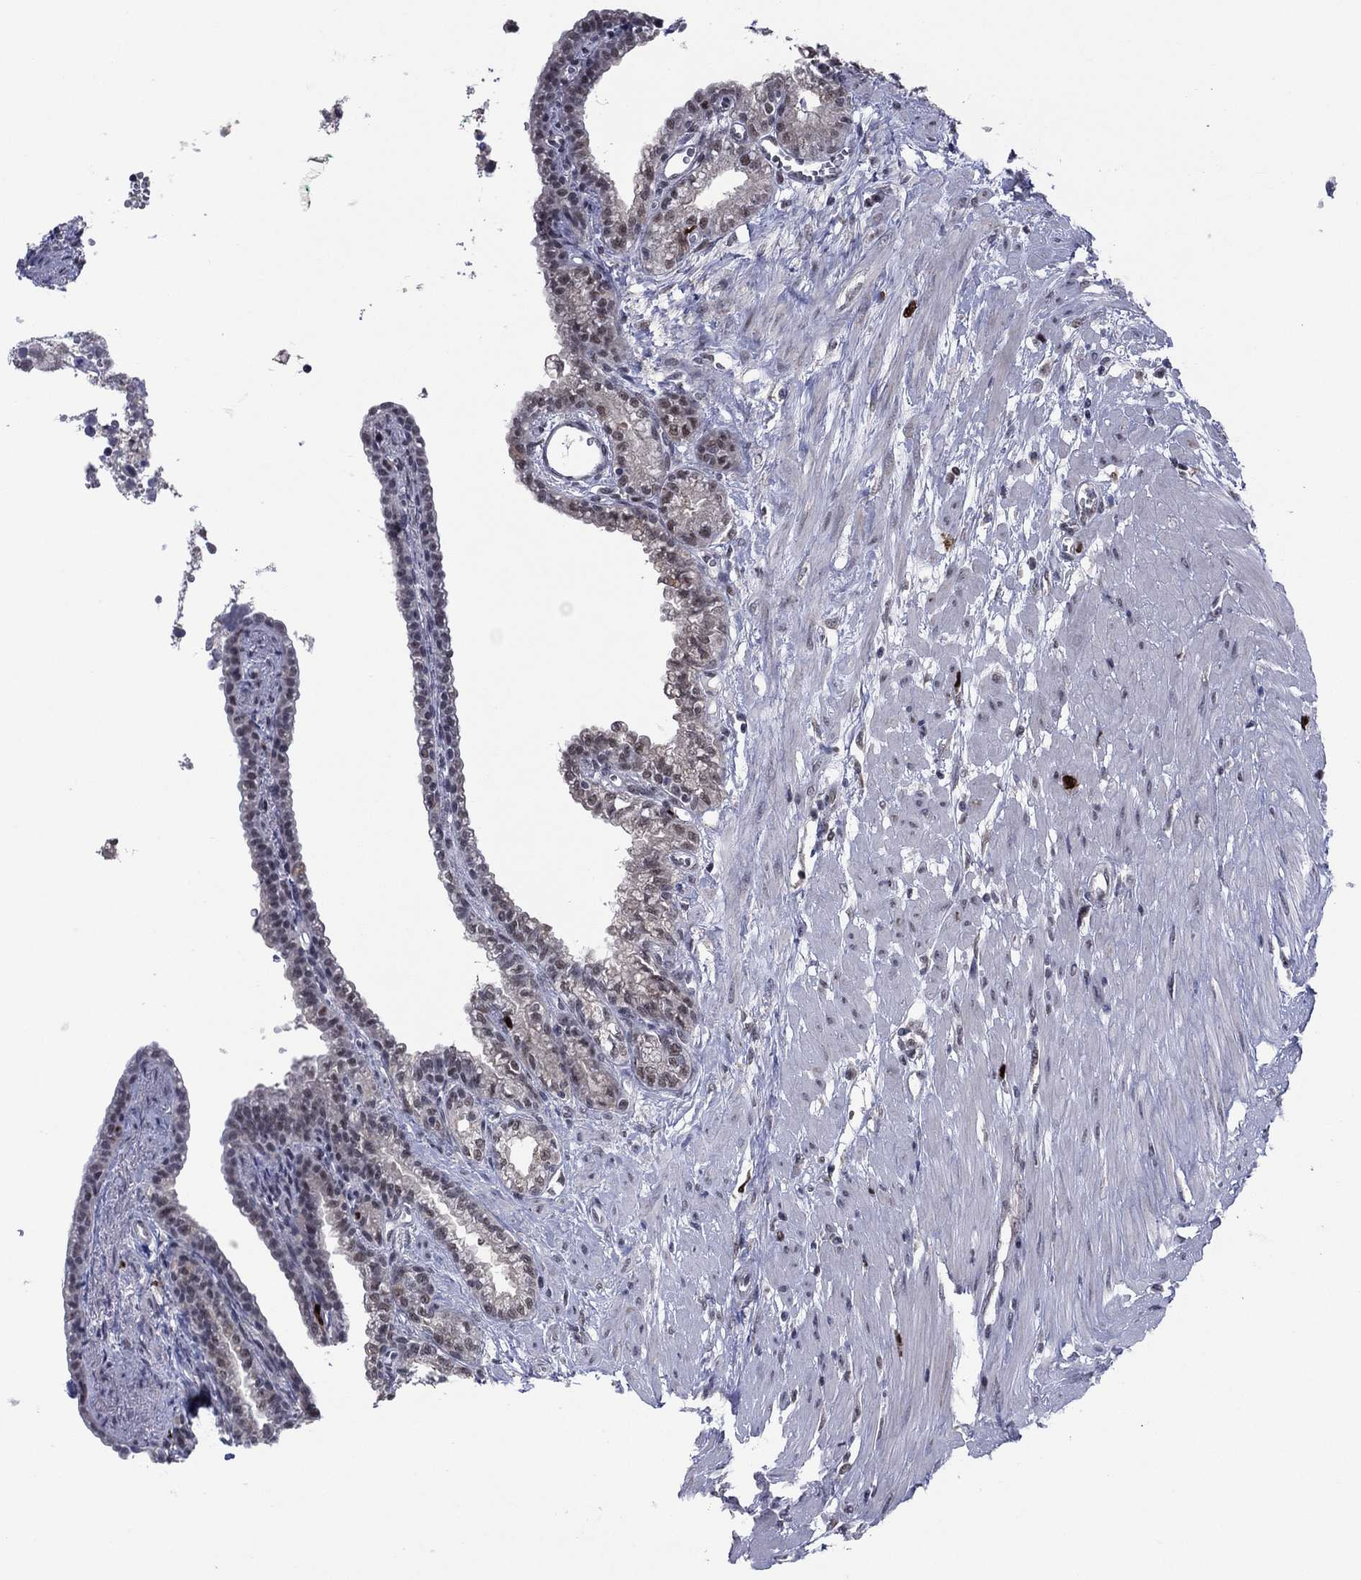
{"staining": {"intensity": "weak", "quantity": "<25%", "location": "cytoplasmic/membranous"}, "tissue": "seminal vesicle", "cell_type": "Glandular cells", "image_type": "normal", "snomed": [{"axis": "morphology", "description": "Normal tissue, NOS"}, {"axis": "morphology", "description": "Urothelial carcinoma, NOS"}, {"axis": "topography", "description": "Urinary bladder"}, {"axis": "topography", "description": "Seminal veicle"}], "caption": "Human seminal vesicle stained for a protein using IHC exhibits no positivity in glandular cells.", "gene": "CDCA5", "patient": {"sex": "male", "age": 76}}